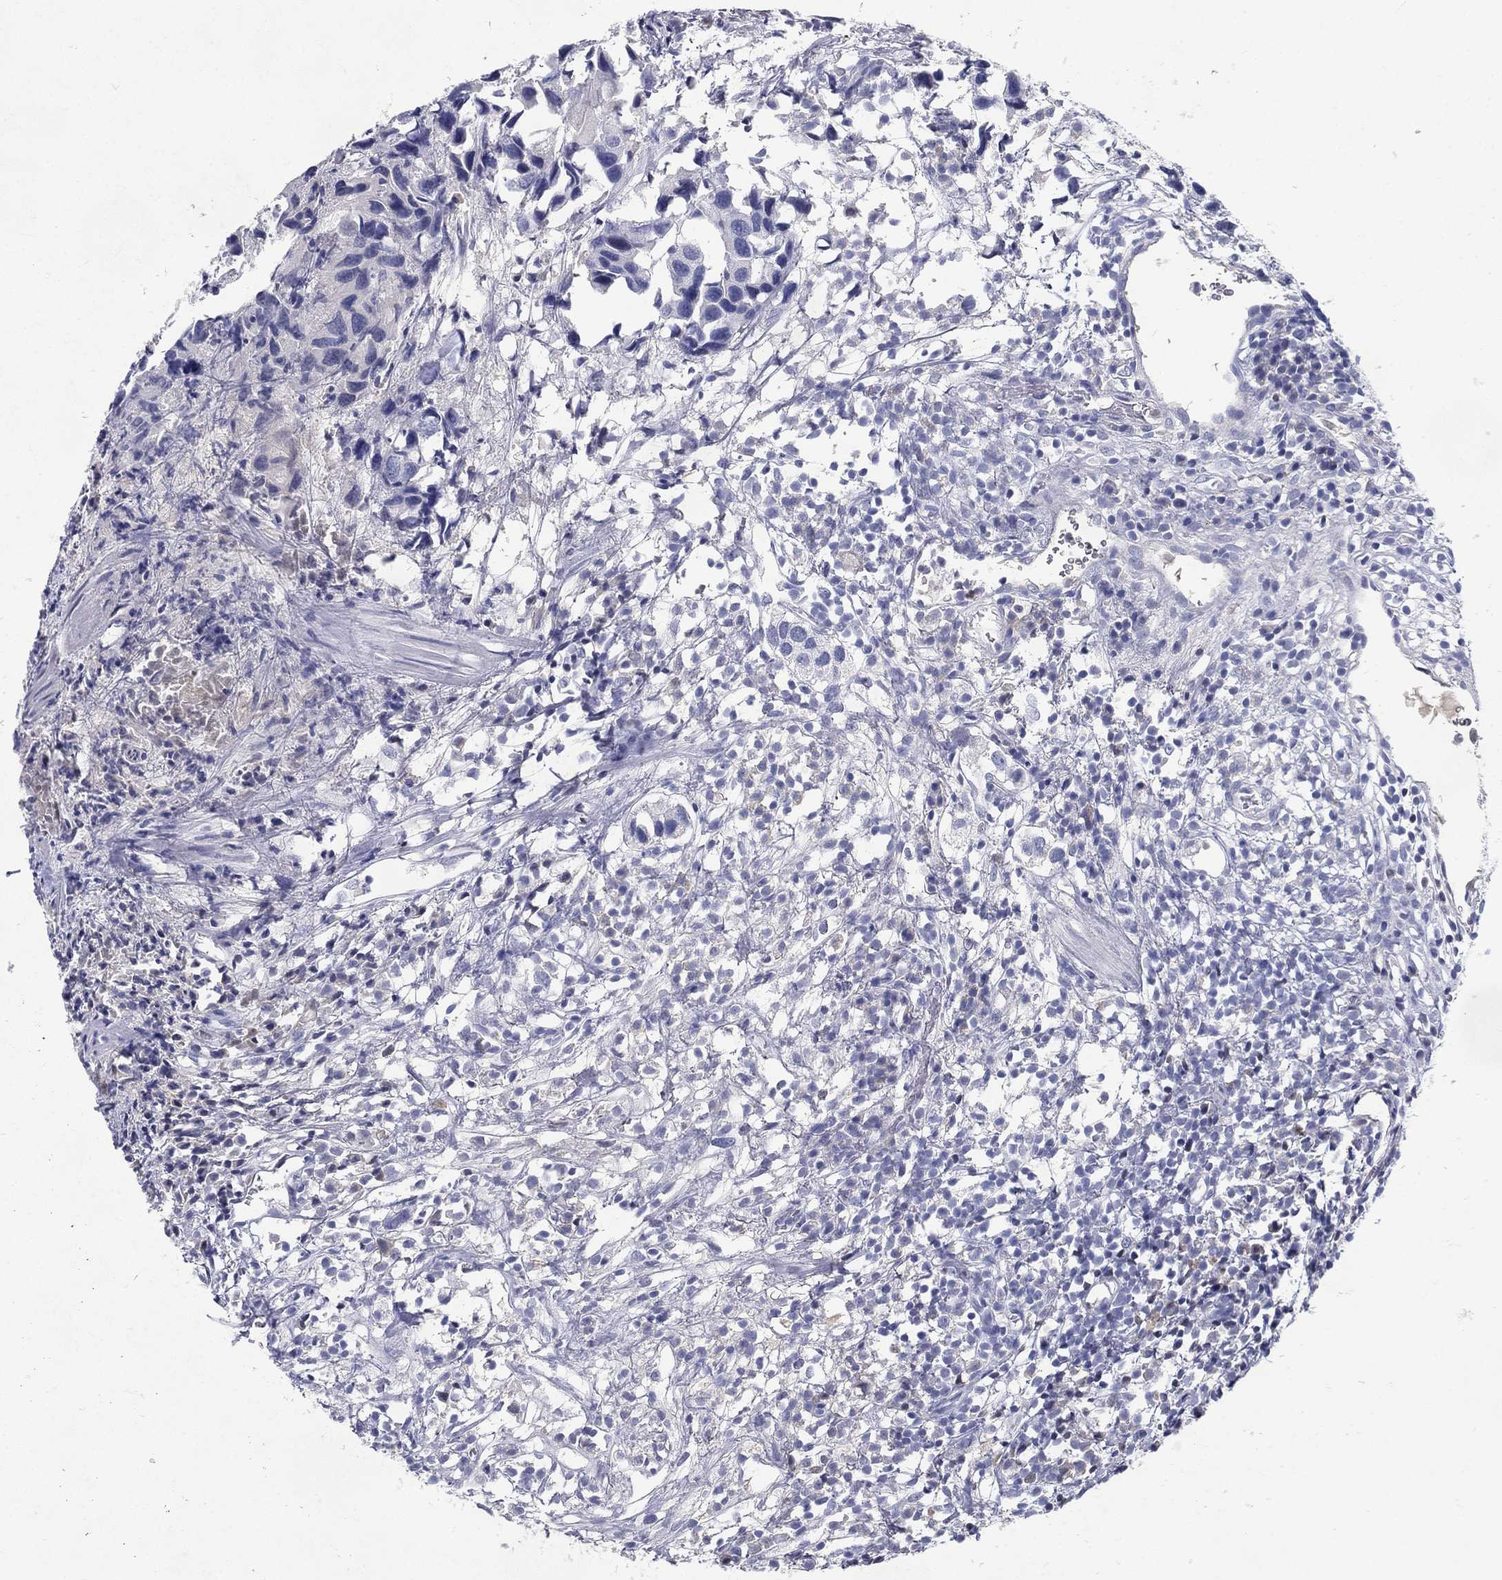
{"staining": {"intensity": "negative", "quantity": "none", "location": "none"}, "tissue": "urothelial cancer", "cell_type": "Tumor cells", "image_type": "cancer", "snomed": [{"axis": "morphology", "description": "Urothelial carcinoma, High grade"}, {"axis": "topography", "description": "Urinary bladder"}], "caption": "DAB immunohistochemical staining of human urothelial cancer demonstrates no significant expression in tumor cells.", "gene": "RGS13", "patient": {"sex": "male", "age": 79}}